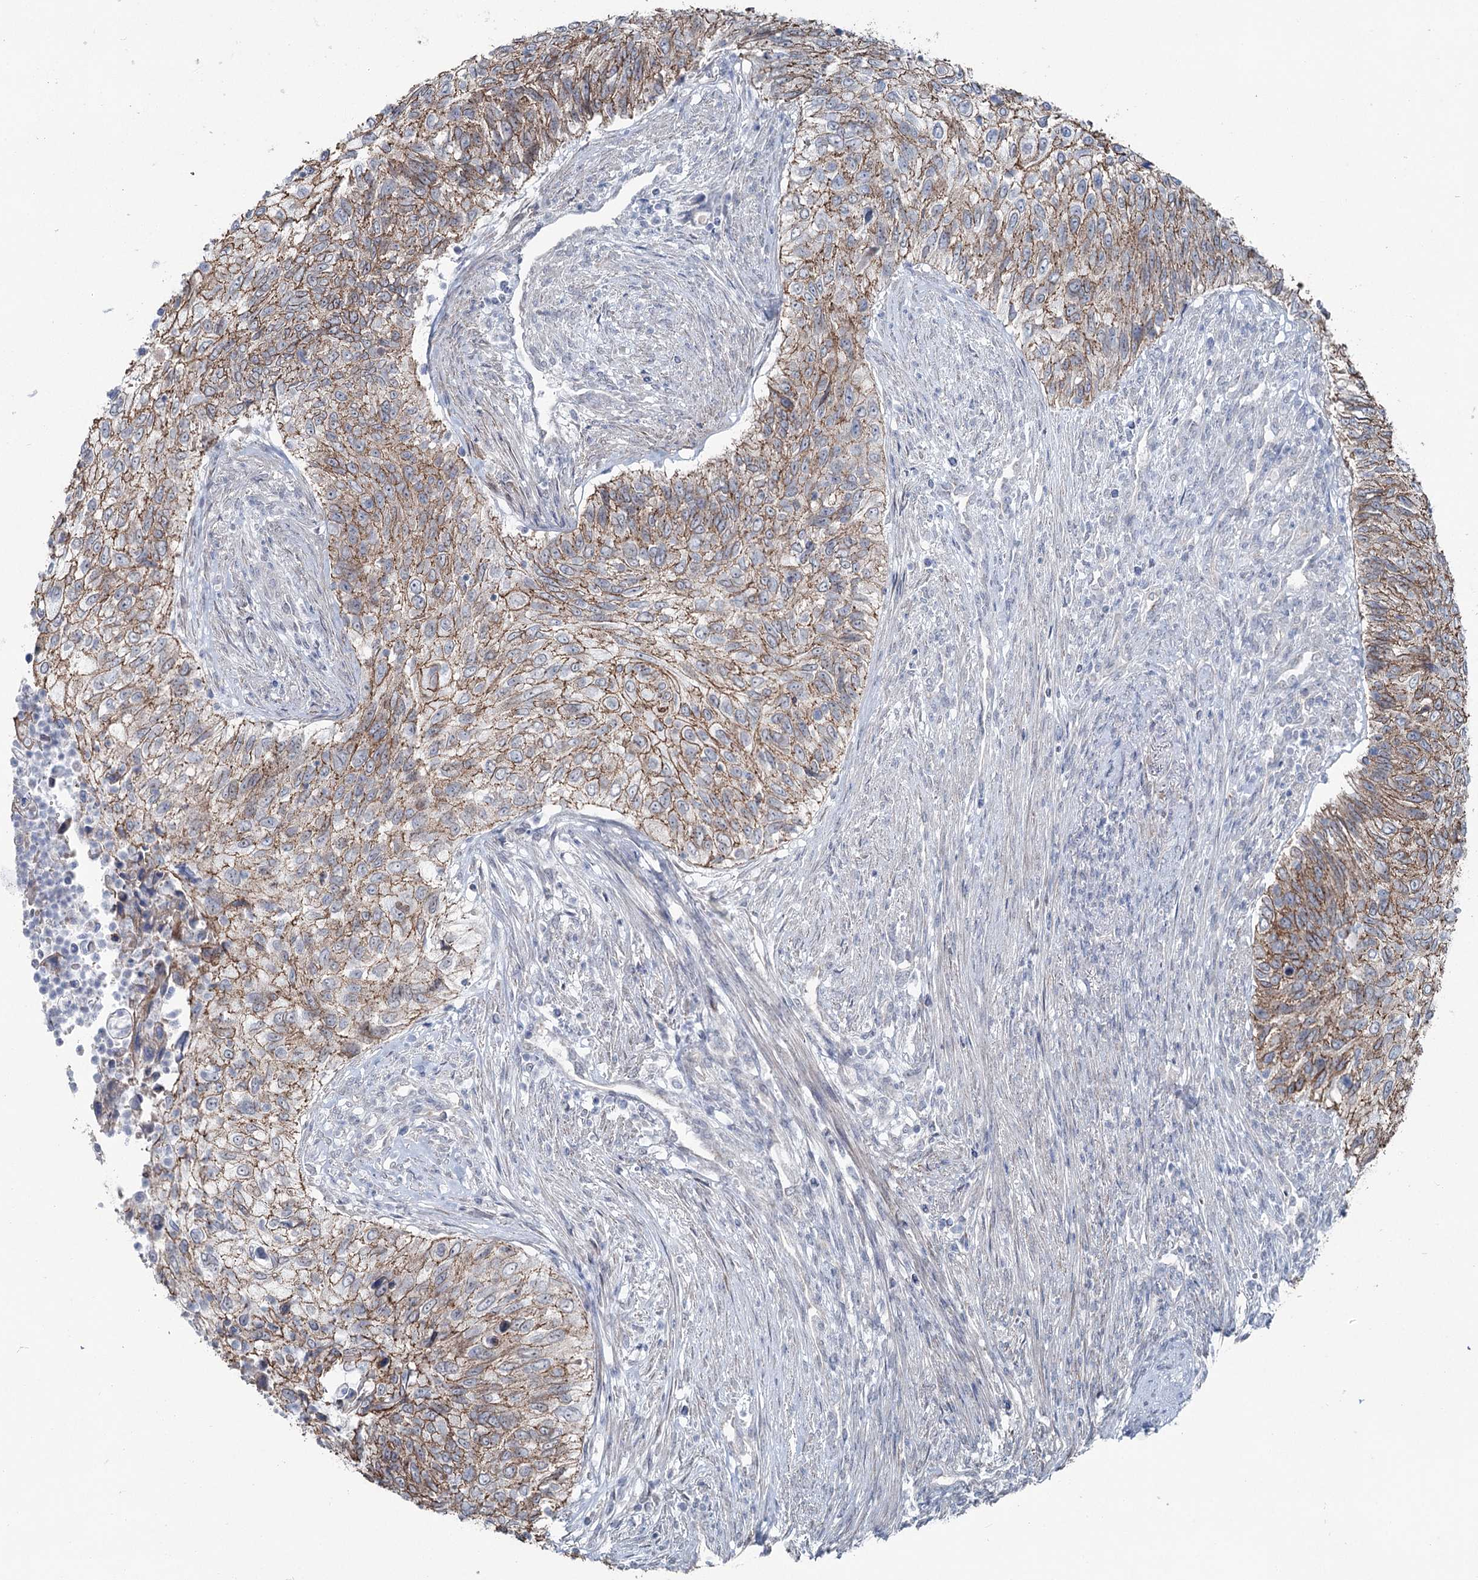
{"staining": {"intensity": "moderate", "quantity": ">75%", "location": "cytoplasmic/membranous"}, "tissue": "urothelial cancer", "cell_type": "Tumor cells", "image_type": "cancer", "snomed": [{"axis": "morphology", "description": "Urothelial carcinoma, High grade"}, {"axis": "topography", "description": "Urinary bladder"}], "caption": "Protein positivity by immunohistochemistry (IHC) reveals moderate cytoplasmic/membranous expression in approximately >75% of tumor cells in urothelial cancer. (brown staining indicates protein expression, while blue staining denotes nuclei).", "gene": "FAM120B", "patient": {"sex": "female", "age": 60}}